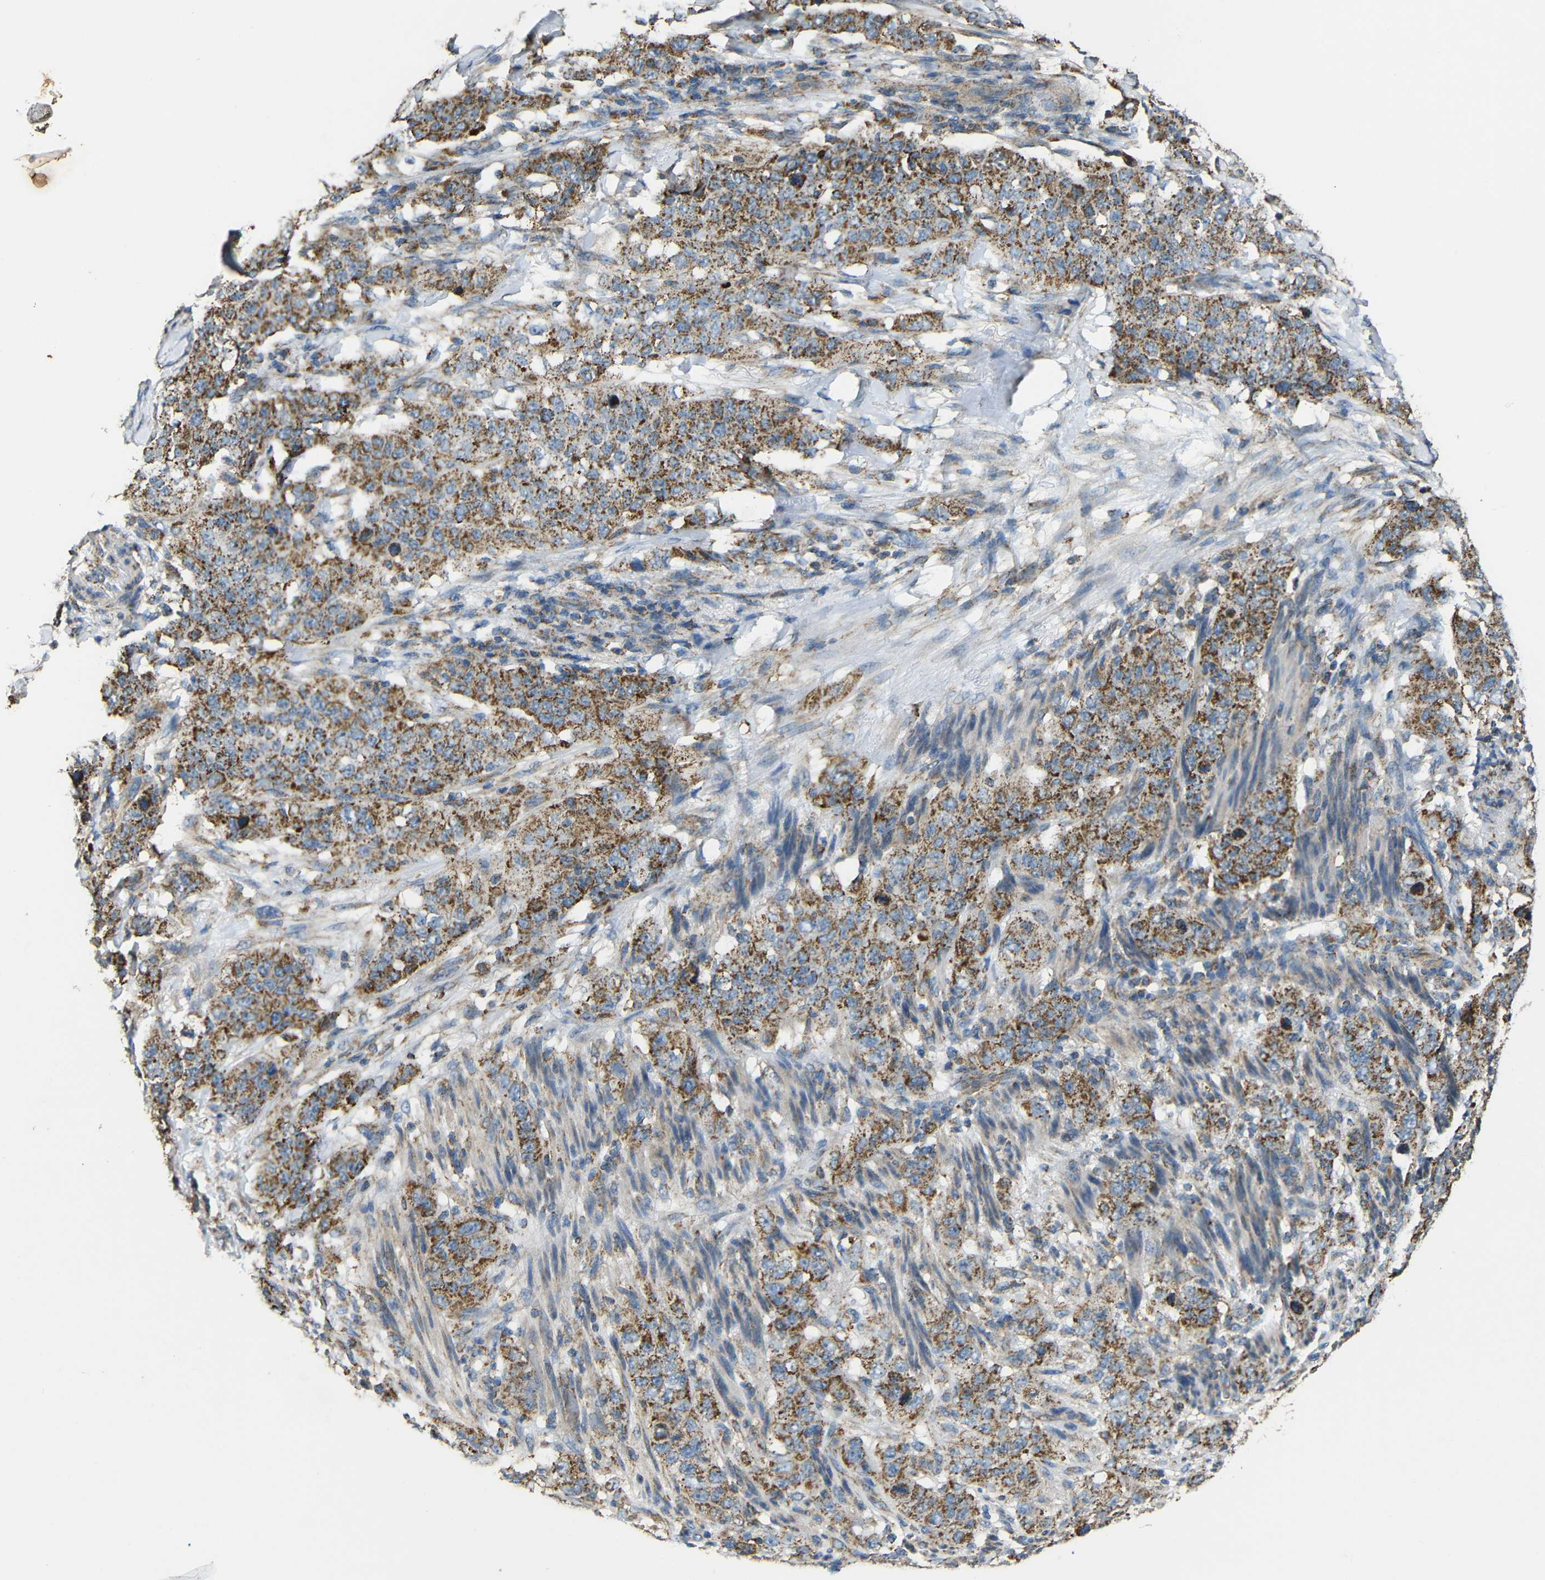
{"staining": {"intensity": "moderate", "quantity": ">75%", "location": "cytoplasmic/membranous"}, "tissue": "stomach cancer", "cell_type": "Tumor cells", "image_type": "cancer", "snomed": [{"axis": "morphology", "description": "Adenocarcinoma, NOS"}, {"axis": "topography", "description": "Stomach"}], "caption": "Approximately >75% of tumor cells in human stomach cancer demonstrate moderate cytoplasmic/membranous protein staining as visualized by brown immunohistochemical staining.", "gene": "NR3C2", "patient": {"sex": "male", "age": 48}}